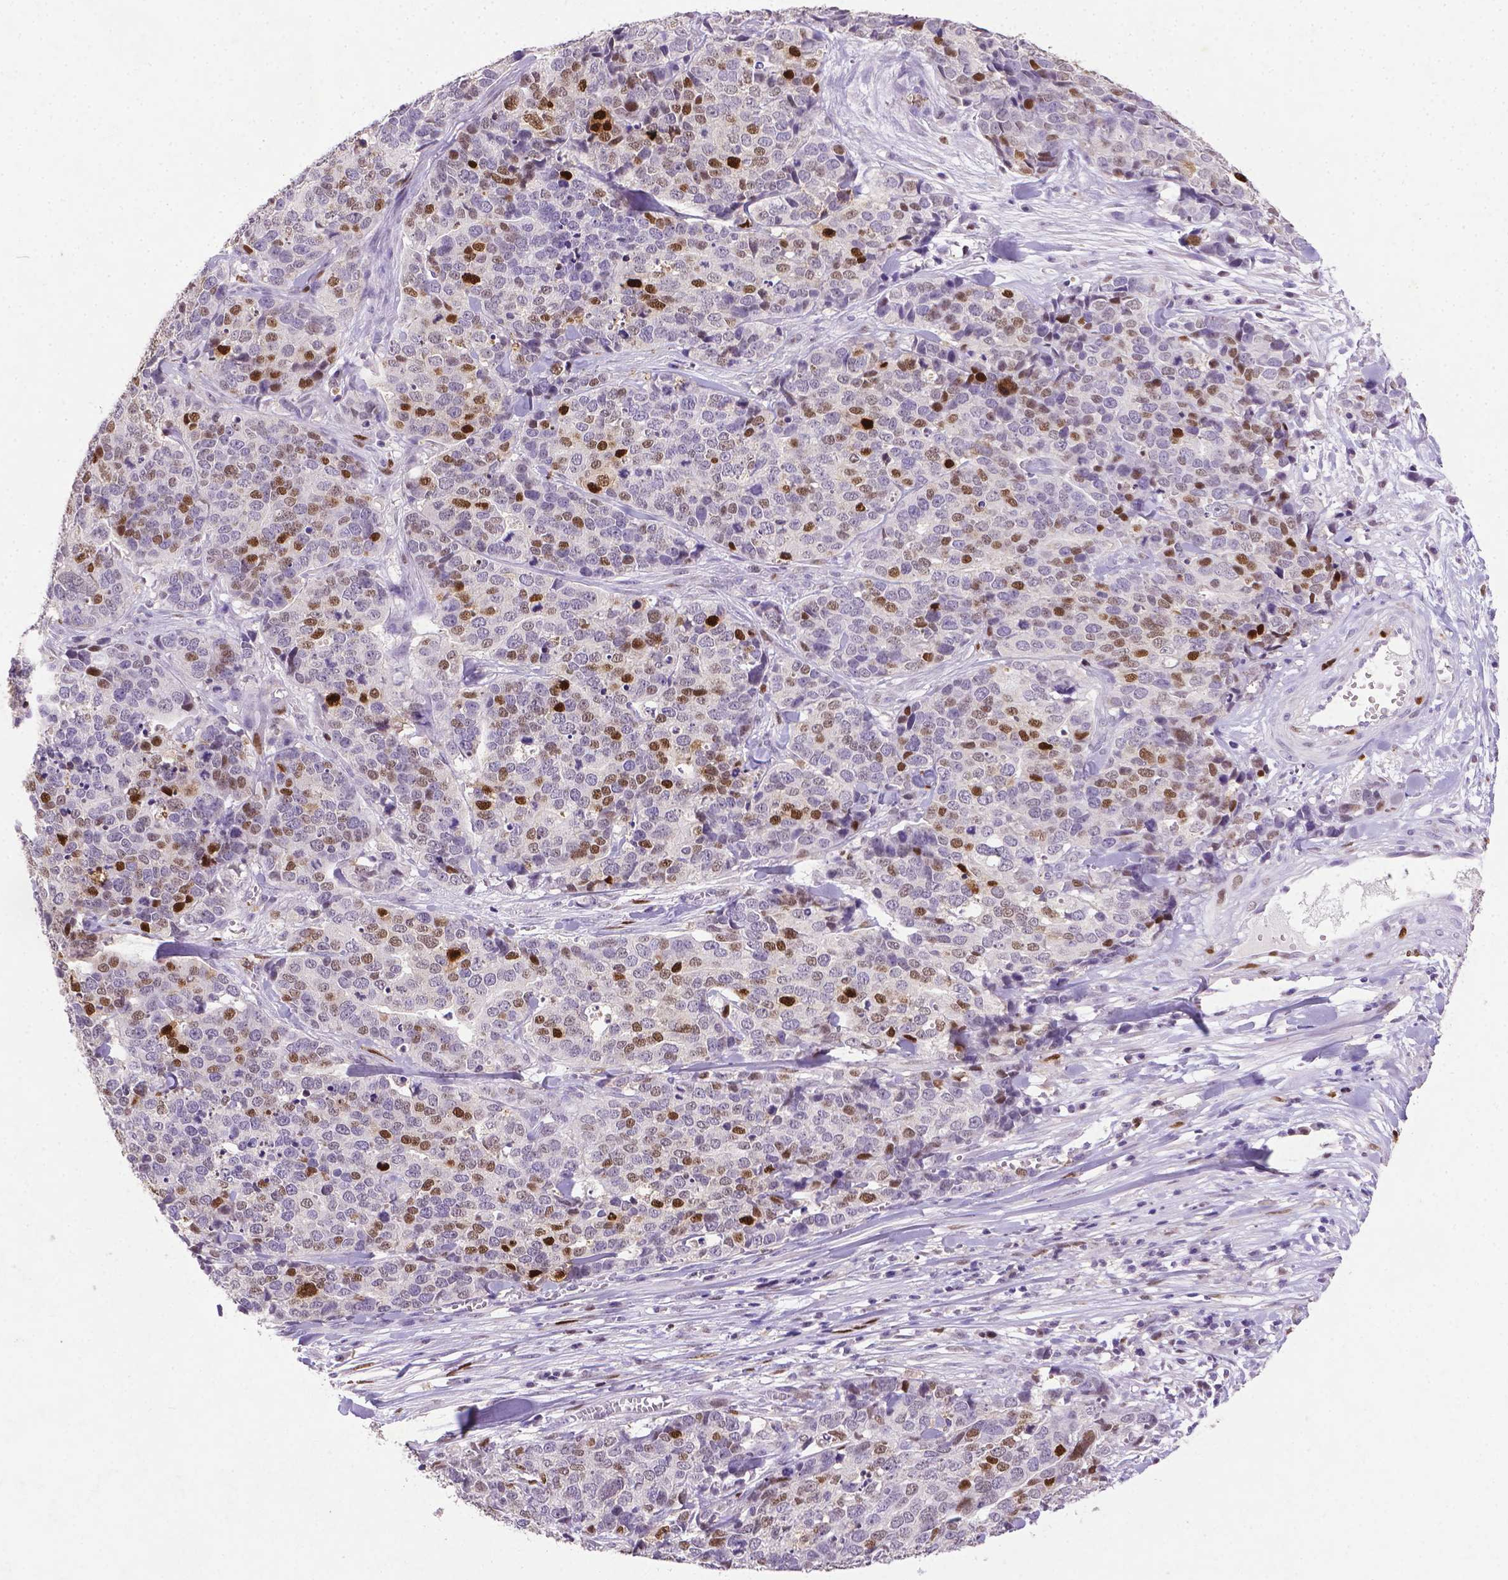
{"staining": {"intensity": "strong", "quantity": "<25%", "location": "nuclear"}, "tissue": "ovarian cancer", "cell_type": "Tumor cells", "image_type": "cancer", "snomed": [{"axis": "morphology", "description": "Carcinoma, endometroid"}, {"axis": "topography", "description": "Ovary"}], "caption": "Ovarian endometroid carcinoma tissue demonstrates strong nuclear staining in approximately <25% of tumor cells", "gene": "CDKN1A", "patient": {"sex": "female", "age": 65}}